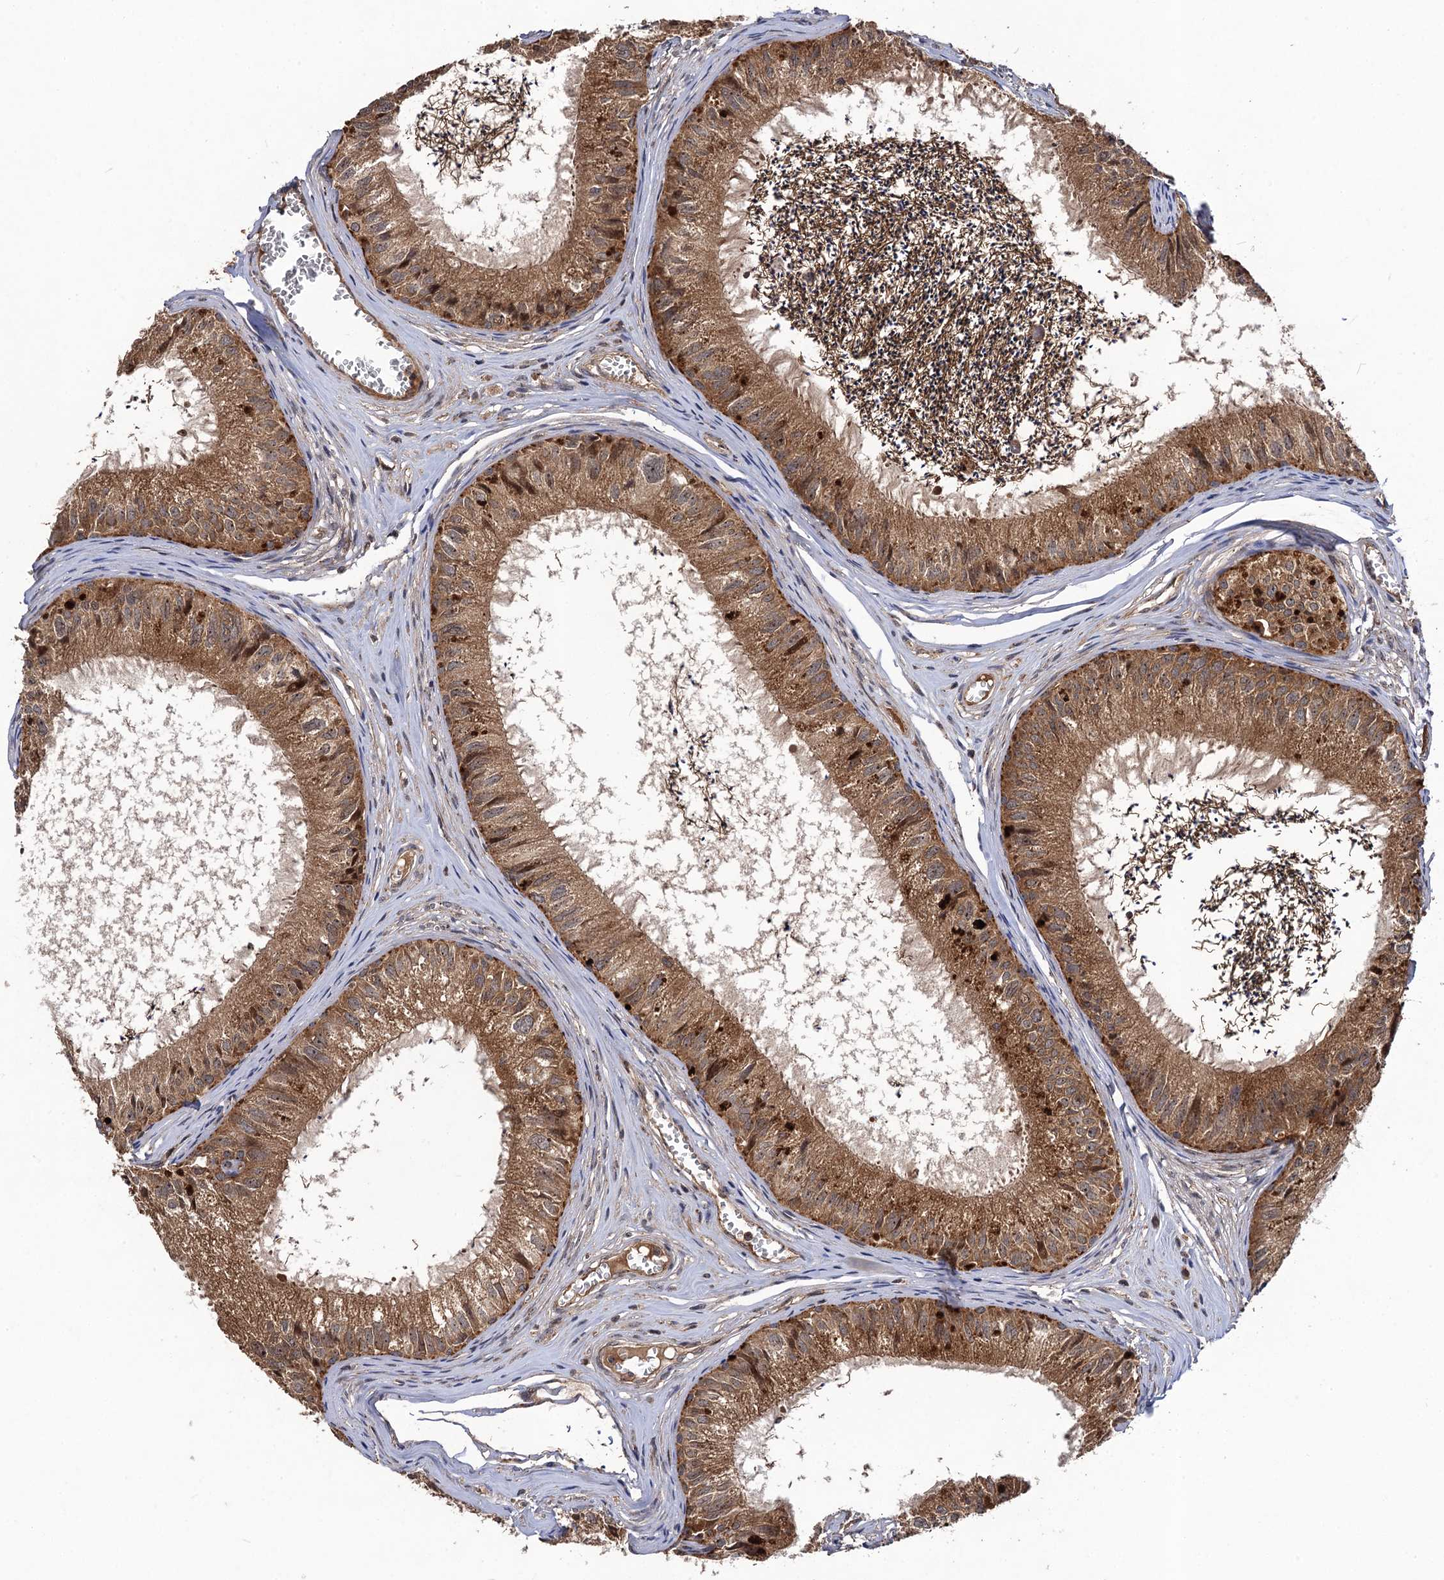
{"staining": {"intensity": "strong", "quantity": ">75%", "location": "cytoplasmic/membranous"}, "tissue": "epididymis", "cell_type": "Glandular cells", "image_type": "normal", "snomed": [{"axis": "morphology", "description": "Normal tissue, NOS"}, {"axis": "topography", "description": "Epididymis"}], "caption": "The image demonstrates a brown stain indicating the presence of a protein in the cytoplasmic/membranous of glandular cells in epididymis. Immunohistochemistry (ihc) stains the protein in brown and the nuclei are stained blue.", "gene": "KXD1", "patient": {"sex": "male", "age": 79}}